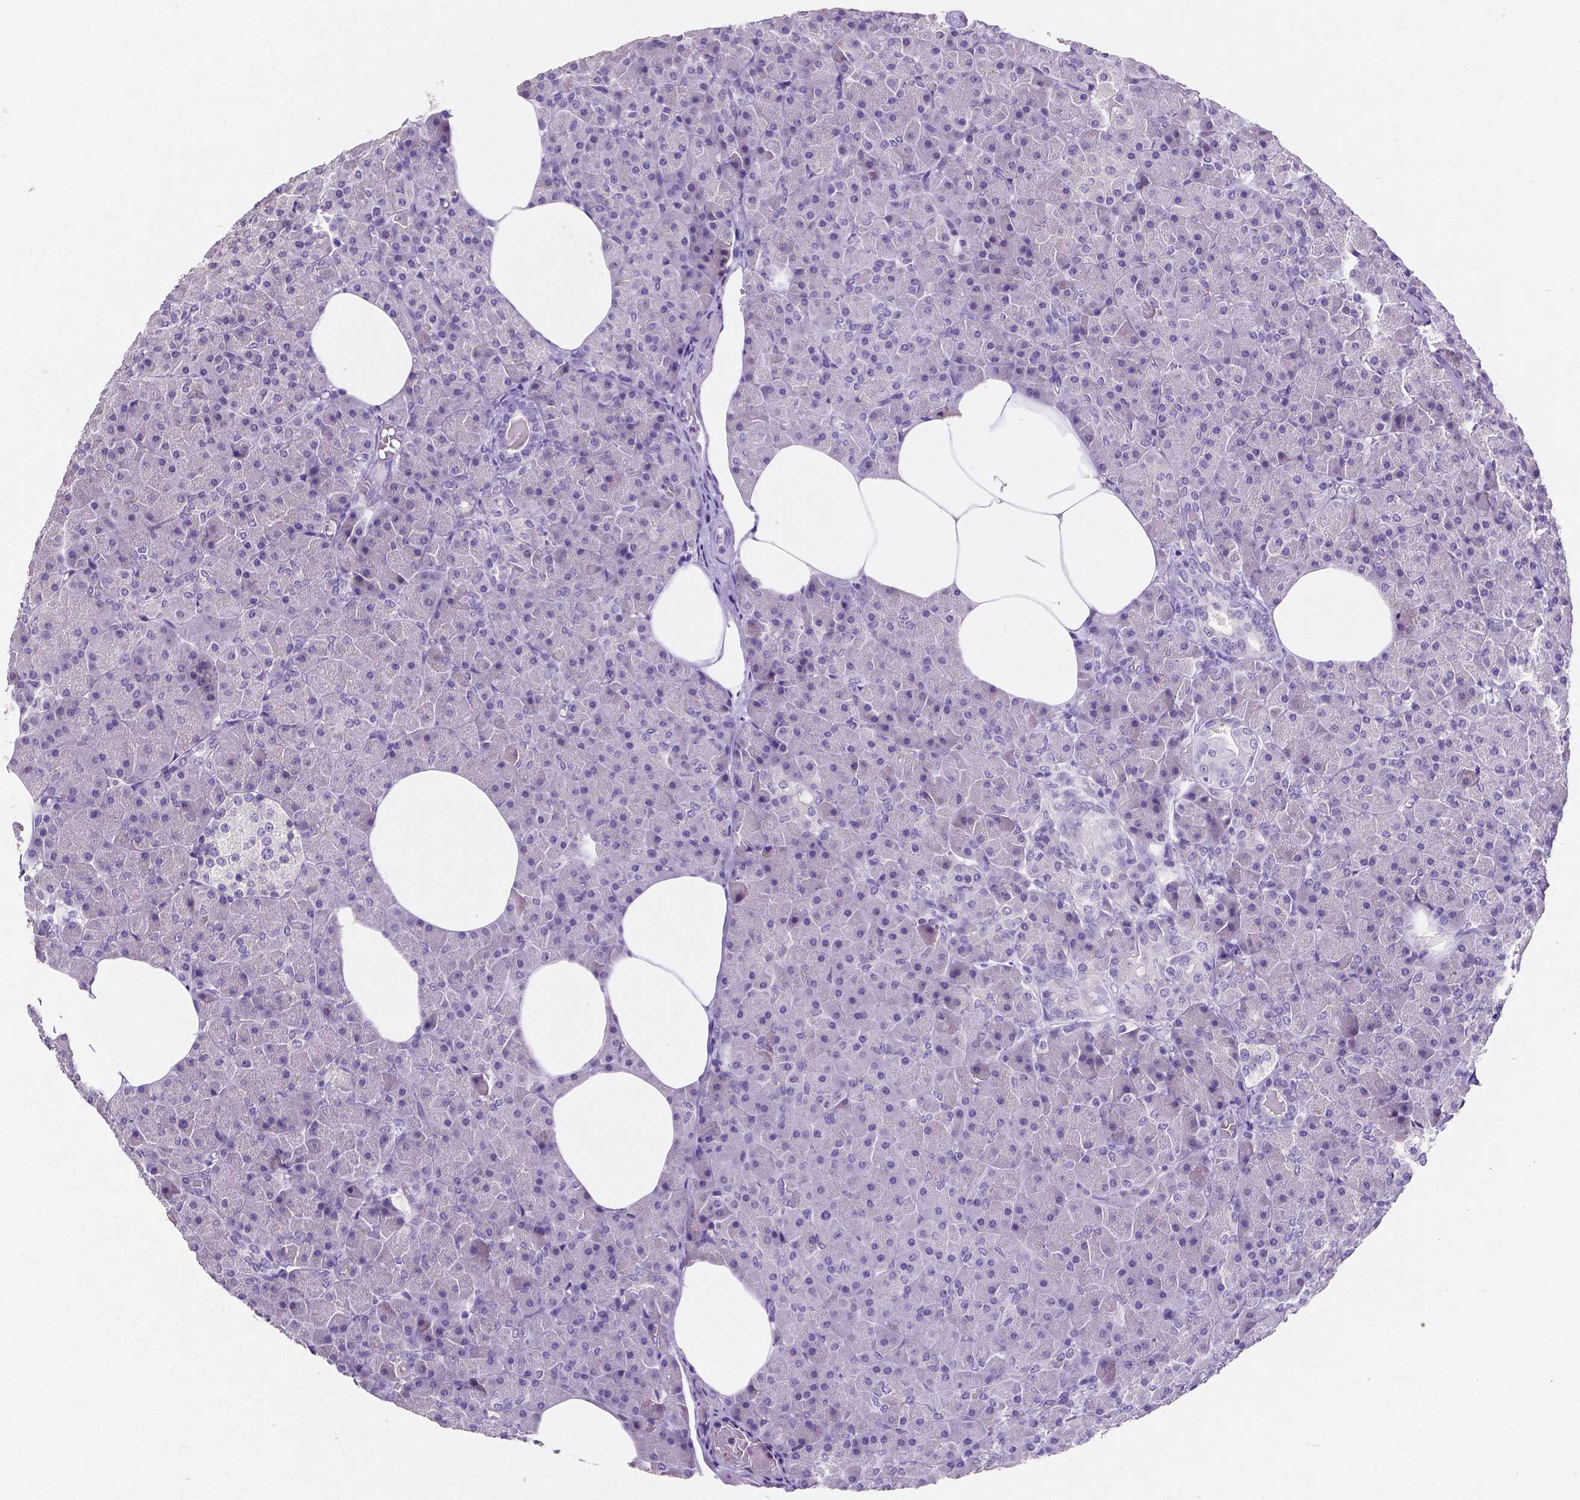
{"staining": {"intensity": "negative", "quantity": "none", "location": "none"}, "tissue": "pancreas", "cell_type": "Exocrine glandular cells", "image_type": "normal", "snomed": [{"axis": "morphology", "description": "Normal tissue, NOS"}, {"axis": "topography", "description": "Pancreas"}], "caption": "Protein analysis of benign pancreas reveals no significant expression in exocrine glandular cells.", "gene": "SATB2", "patient": {"sex": "female", "age": 45}}